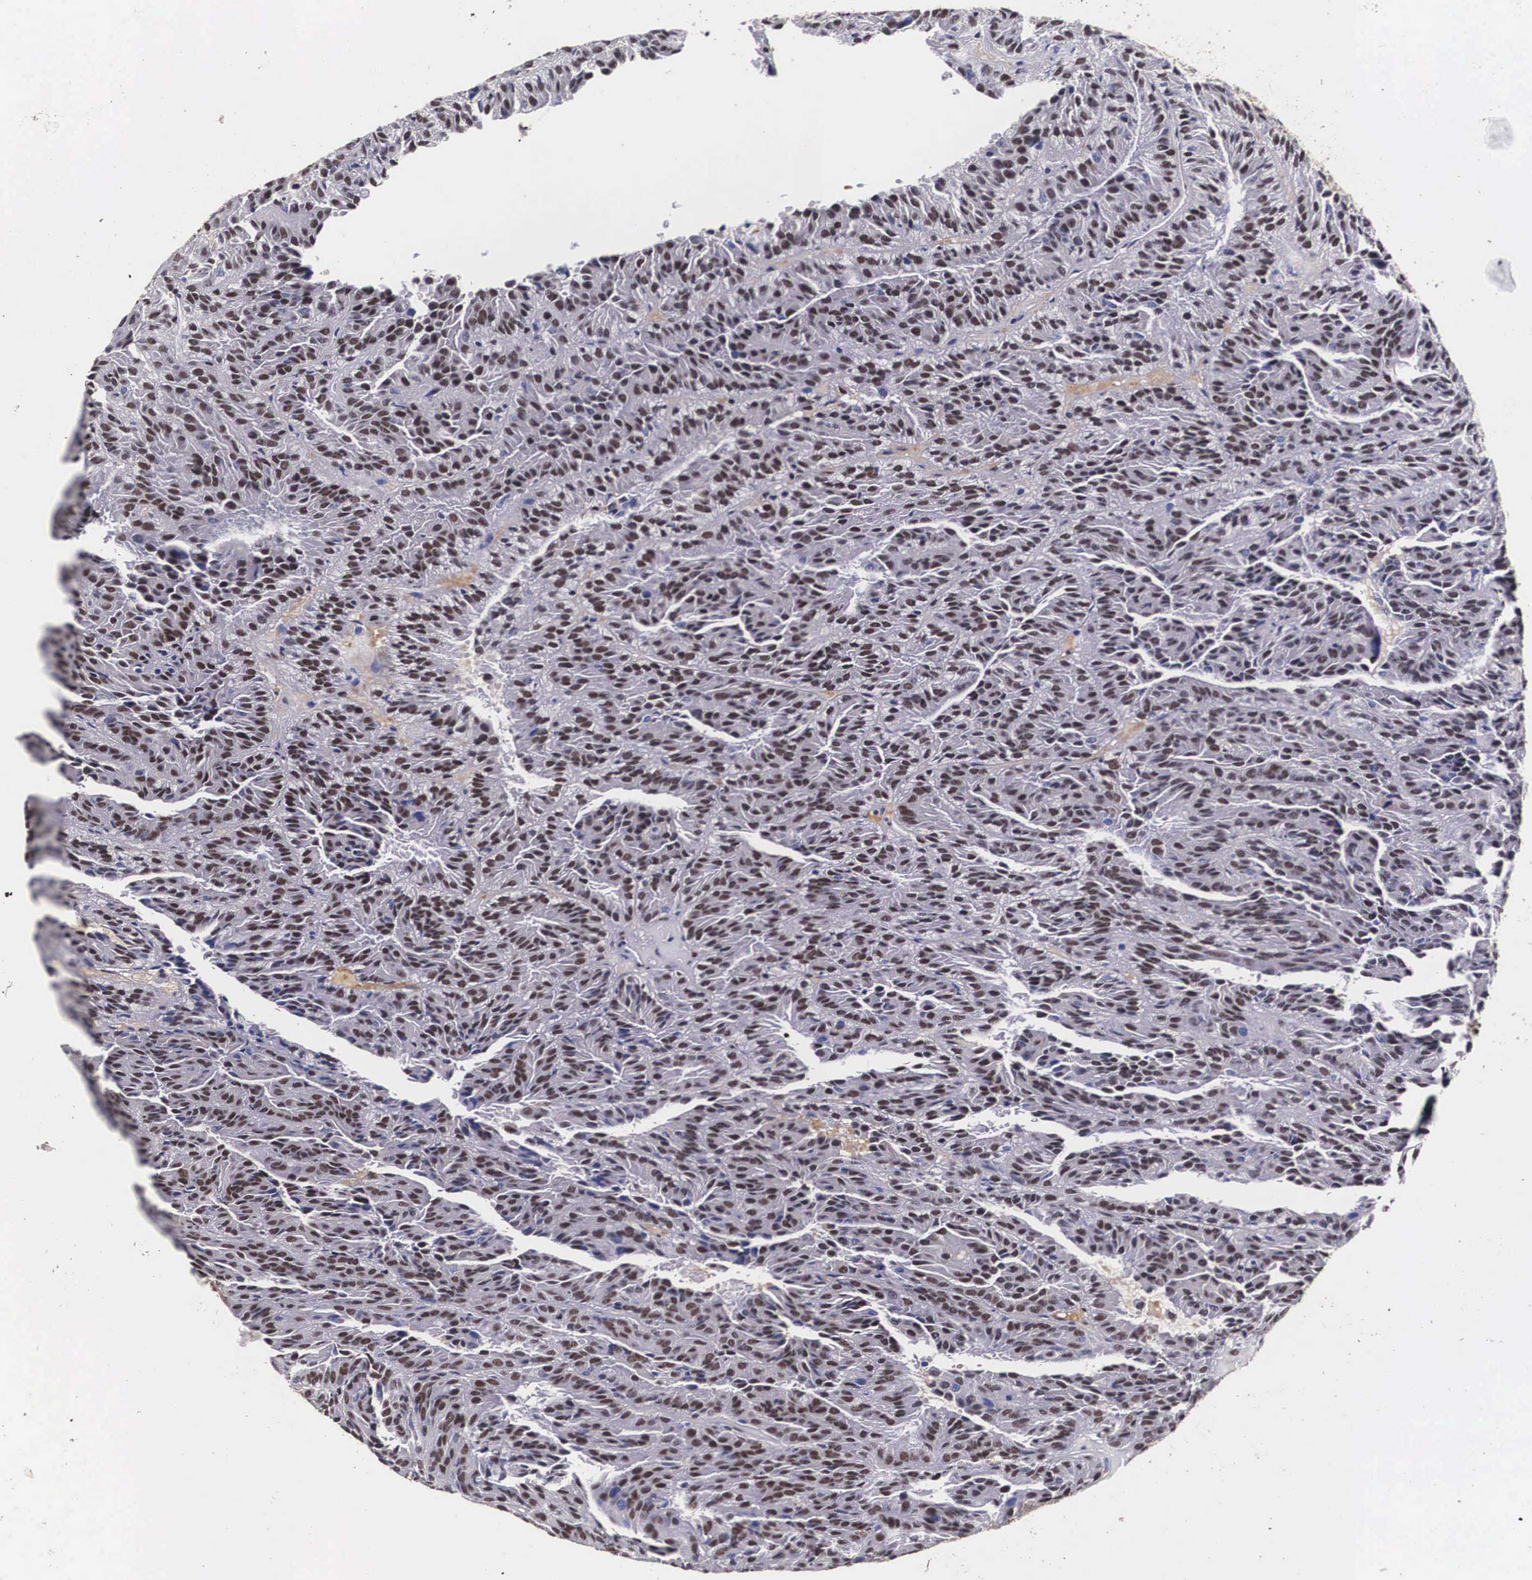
{"staining": {"intensity": "weak", "quantity": "25%-75%", "location": "nuclear"}, "tissue": "renal cancer", "cell_type": "Tumor cells", "image_type": "cancer", "snomed": [{"axis": "morphology", "description": "Adenocarcinoma, NOS"}, {"axis": "topography", "description": "Kidney"}], "caption": "The micrograph exhibits staining of adenocarcinoma (renal), revealing weak nuclear protein positivity (brown color) within tumor cells.", "gene": "PABPN1", "patient": {"sex": "male", "age": 46}}